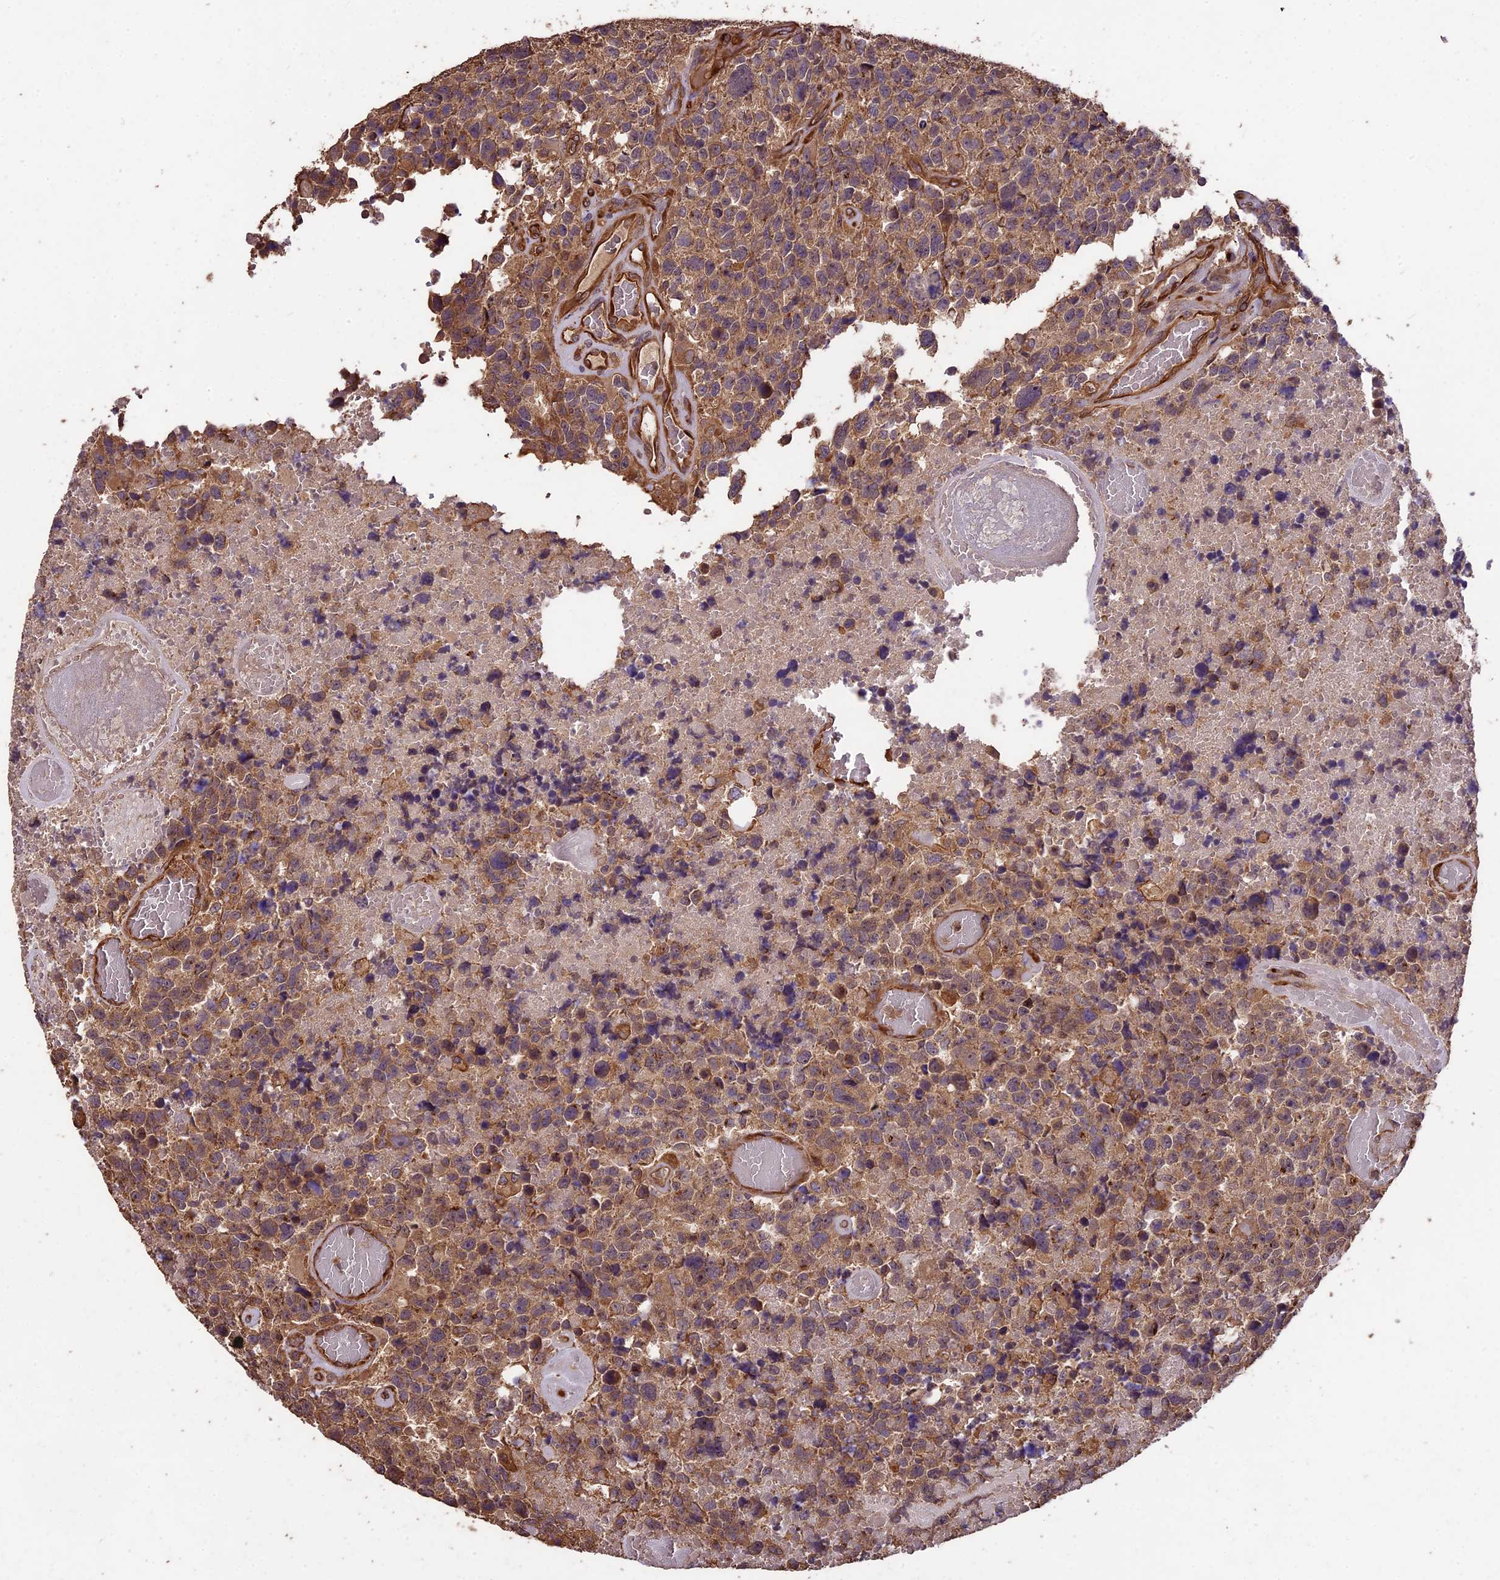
{"staining": {"intensity": "weak", "quantity": ">75%", "location": "cytoplasmic/membranous"}, "tissue": "glioma", "cell_type": "Tumor cells", "image_type": "cancer", "snomed": [{"axis": "morphology", "description": "Glioma, malignant, High grade"}, {"axis": "topography", "description": "Brain"}], "caption": "Weak cytoplasmic/membranous expression for a protein is appreciated in about >75% of tumor cells of glioma using IHC.", "gene": "TTLL10", "patient": {"sex": "male", "age": 69}}